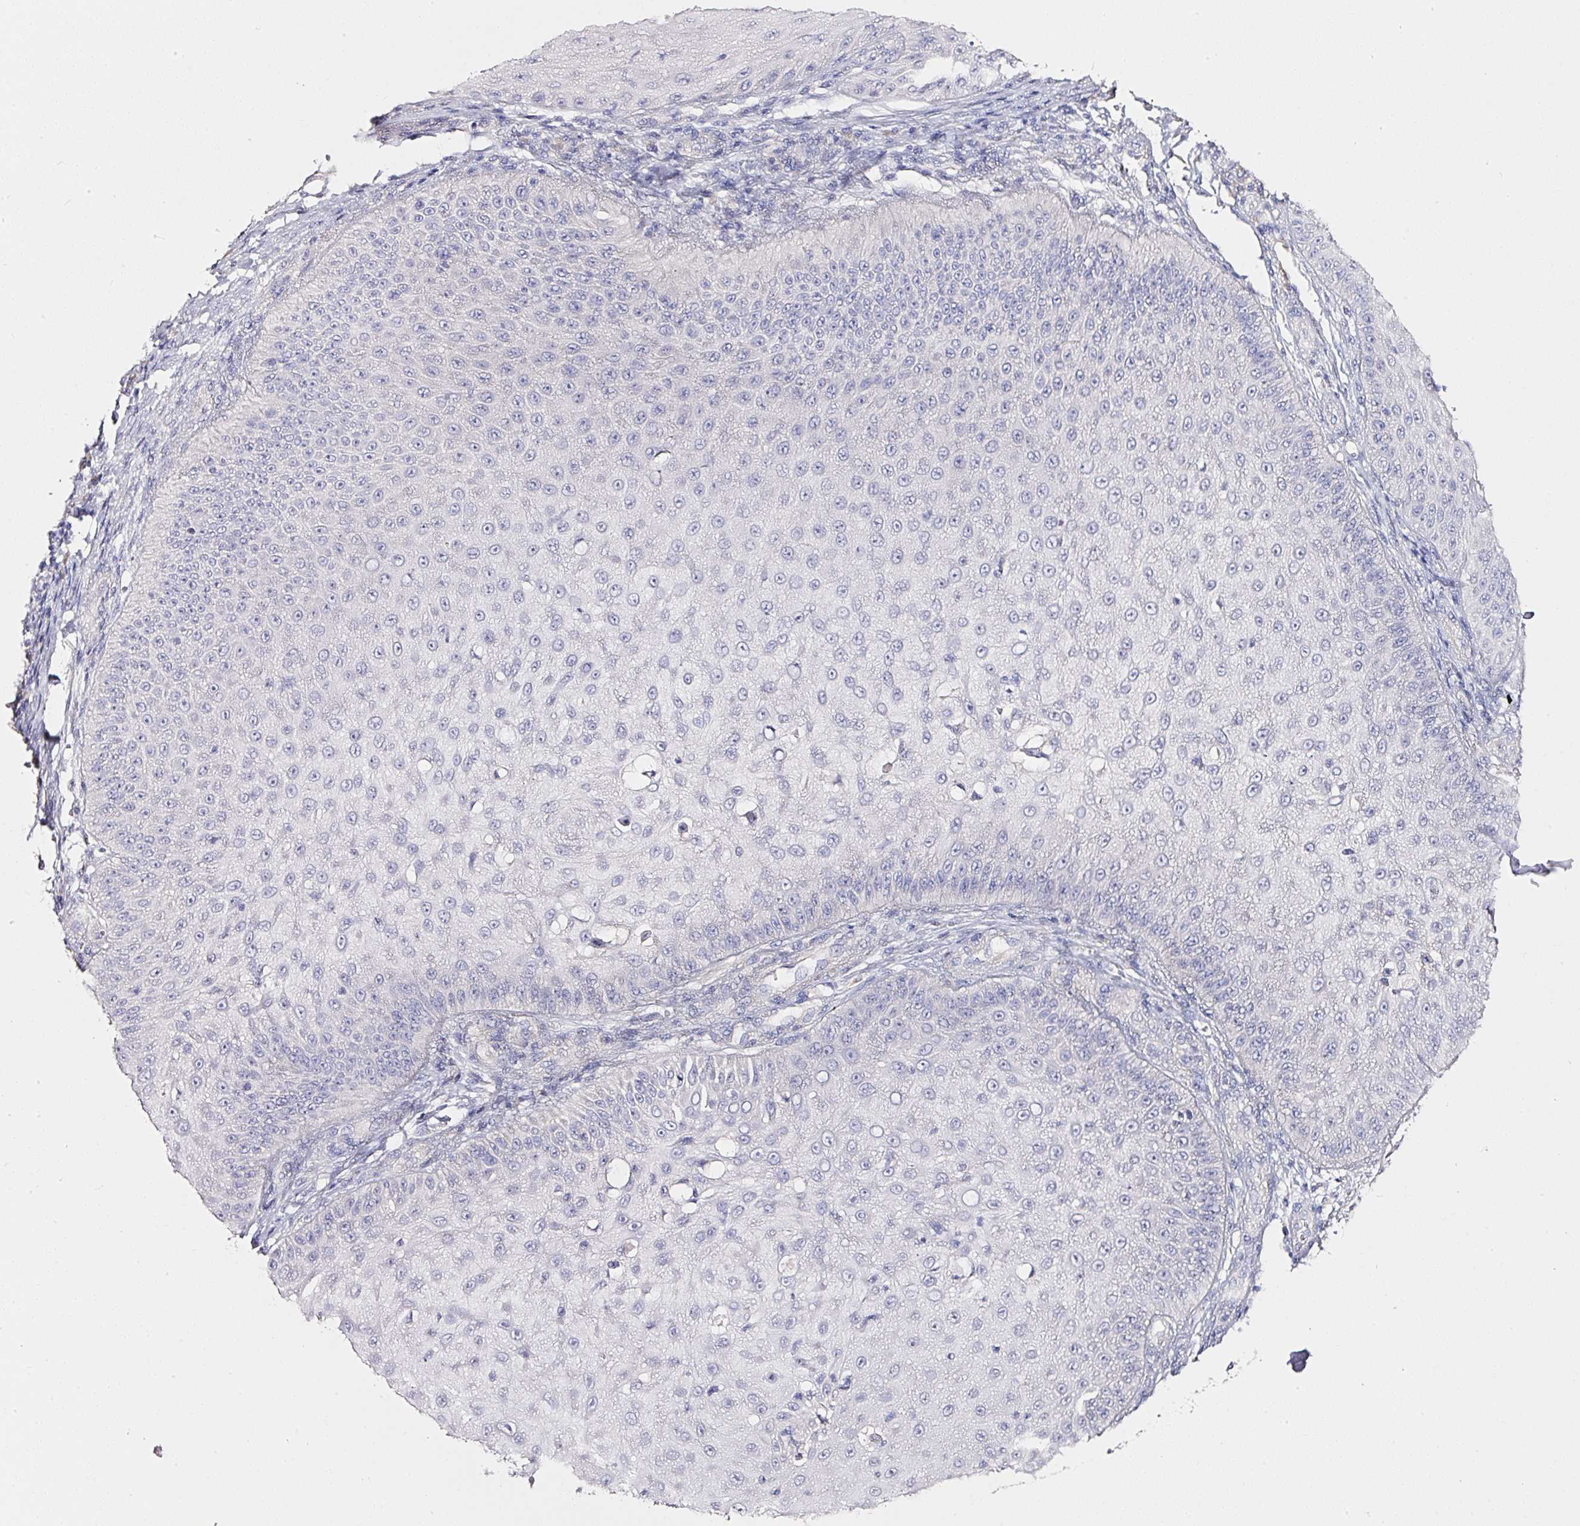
{"staining": {"intensity": "negative", "quantity": "none", "location": "none"}, "tissue": "skin cancer", "cell_type": "Tumor cells", "image_type": "cancer", "snomed": [{"axis": "morphology", "description": "Squamous cell carcinoma, NOS"}, {"axis": "topography", "description": "Skin"}], "caption": "This is an IHC histopathology image of skin cancer. There is no staining in tumor cells.", "gene": "PDXDC1", "patient": {"sex": "male", "age": 70}}